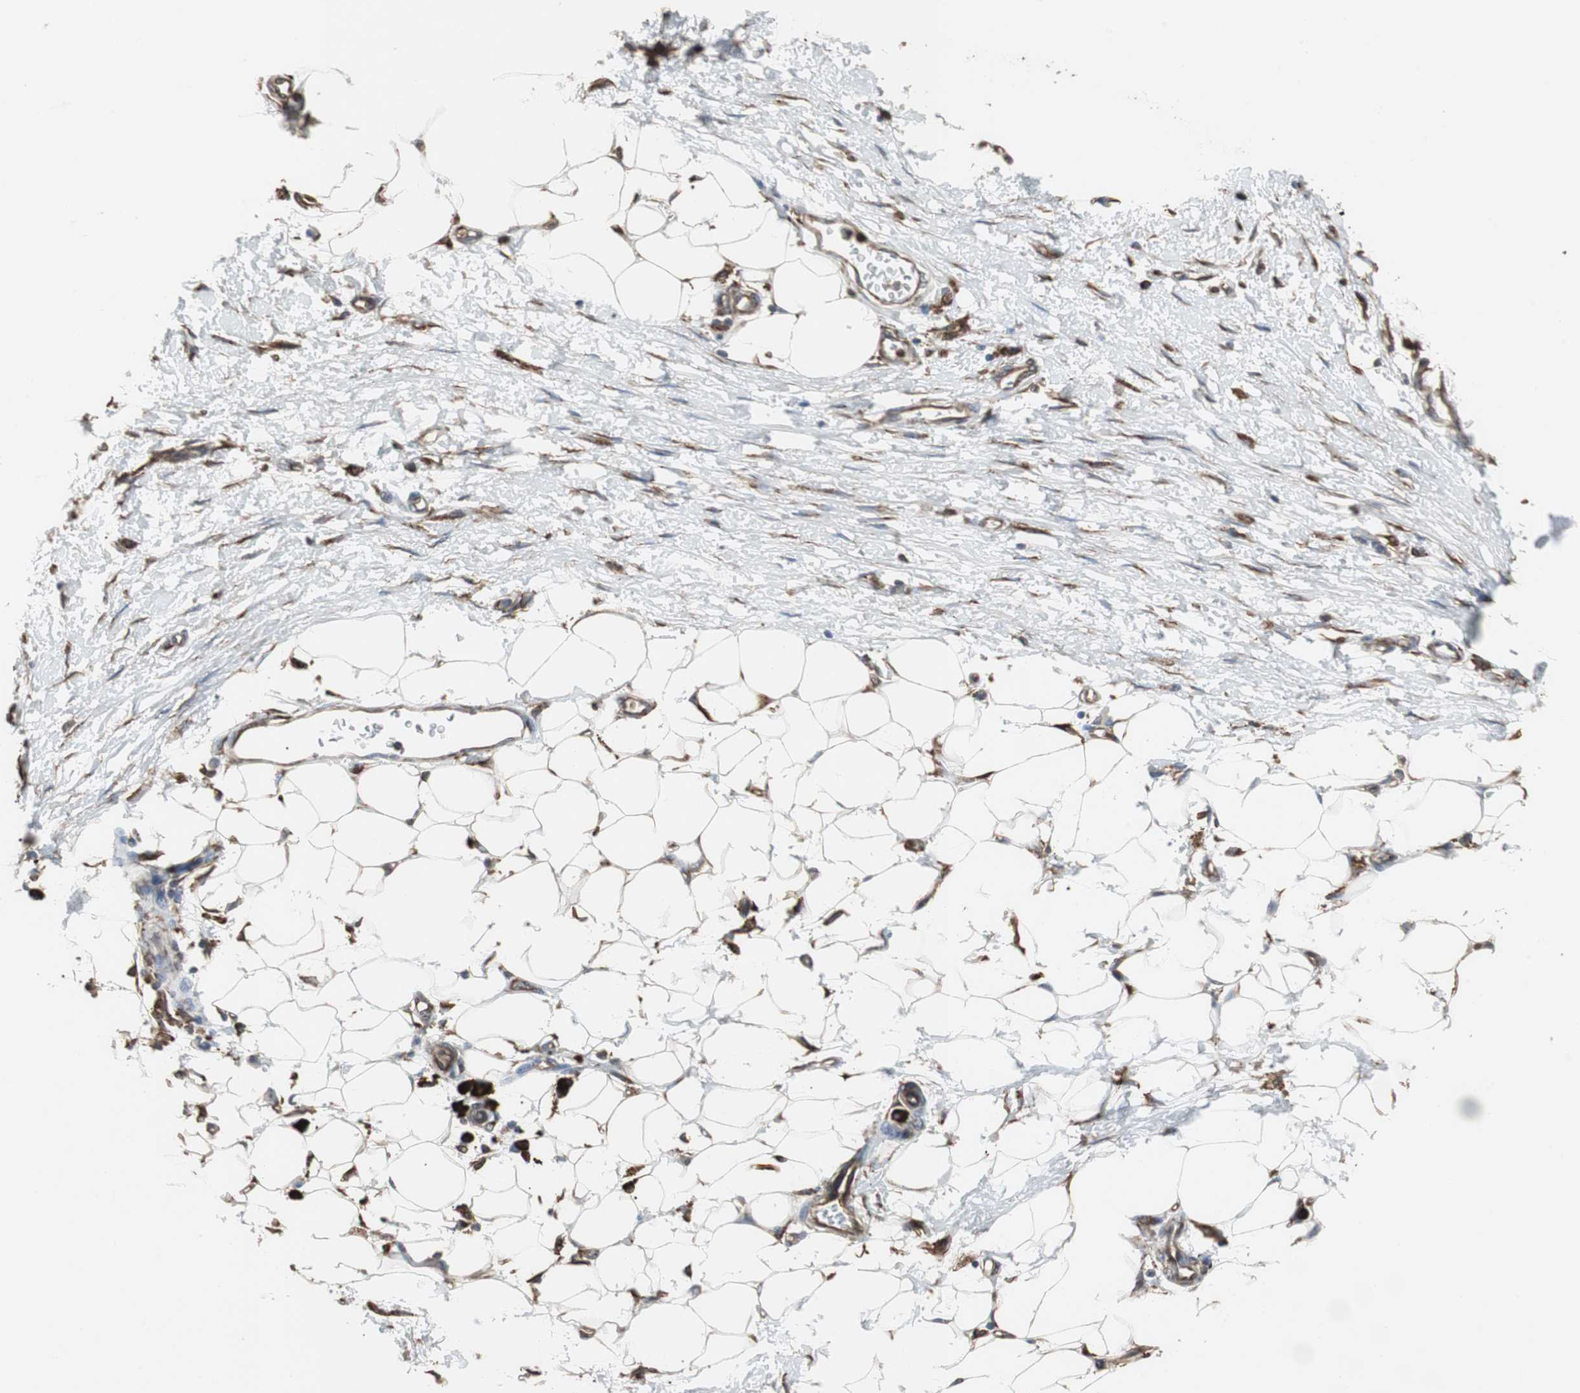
{"staining": {"intensity": "weak", "quantity": ">75%", "location": "cytoplasmic/membranous,nuclear"}, "tissue": "adipose tissue", "cell_type": "Adipocytes", "image_type": "normal", "snomed": [{"axis": "morphology", "description": "Normal tissue, NOS"}, {"axis": "morphology", "description": "Urothelial carcinoma, High grade"}, {"axis": "topography", "description": "Vascular tissue"}, {"axis": "topography", "description": "Urinary bladder"}], "caption": "Immunohistochemical staining of normal human adipose tissue demonstrates low levels of weak cytoplasmic/membranous,nuclear staining in about >75% of adipocytes.", "gene": "CALU", "patient": {"sex": "female", "age": 56}}